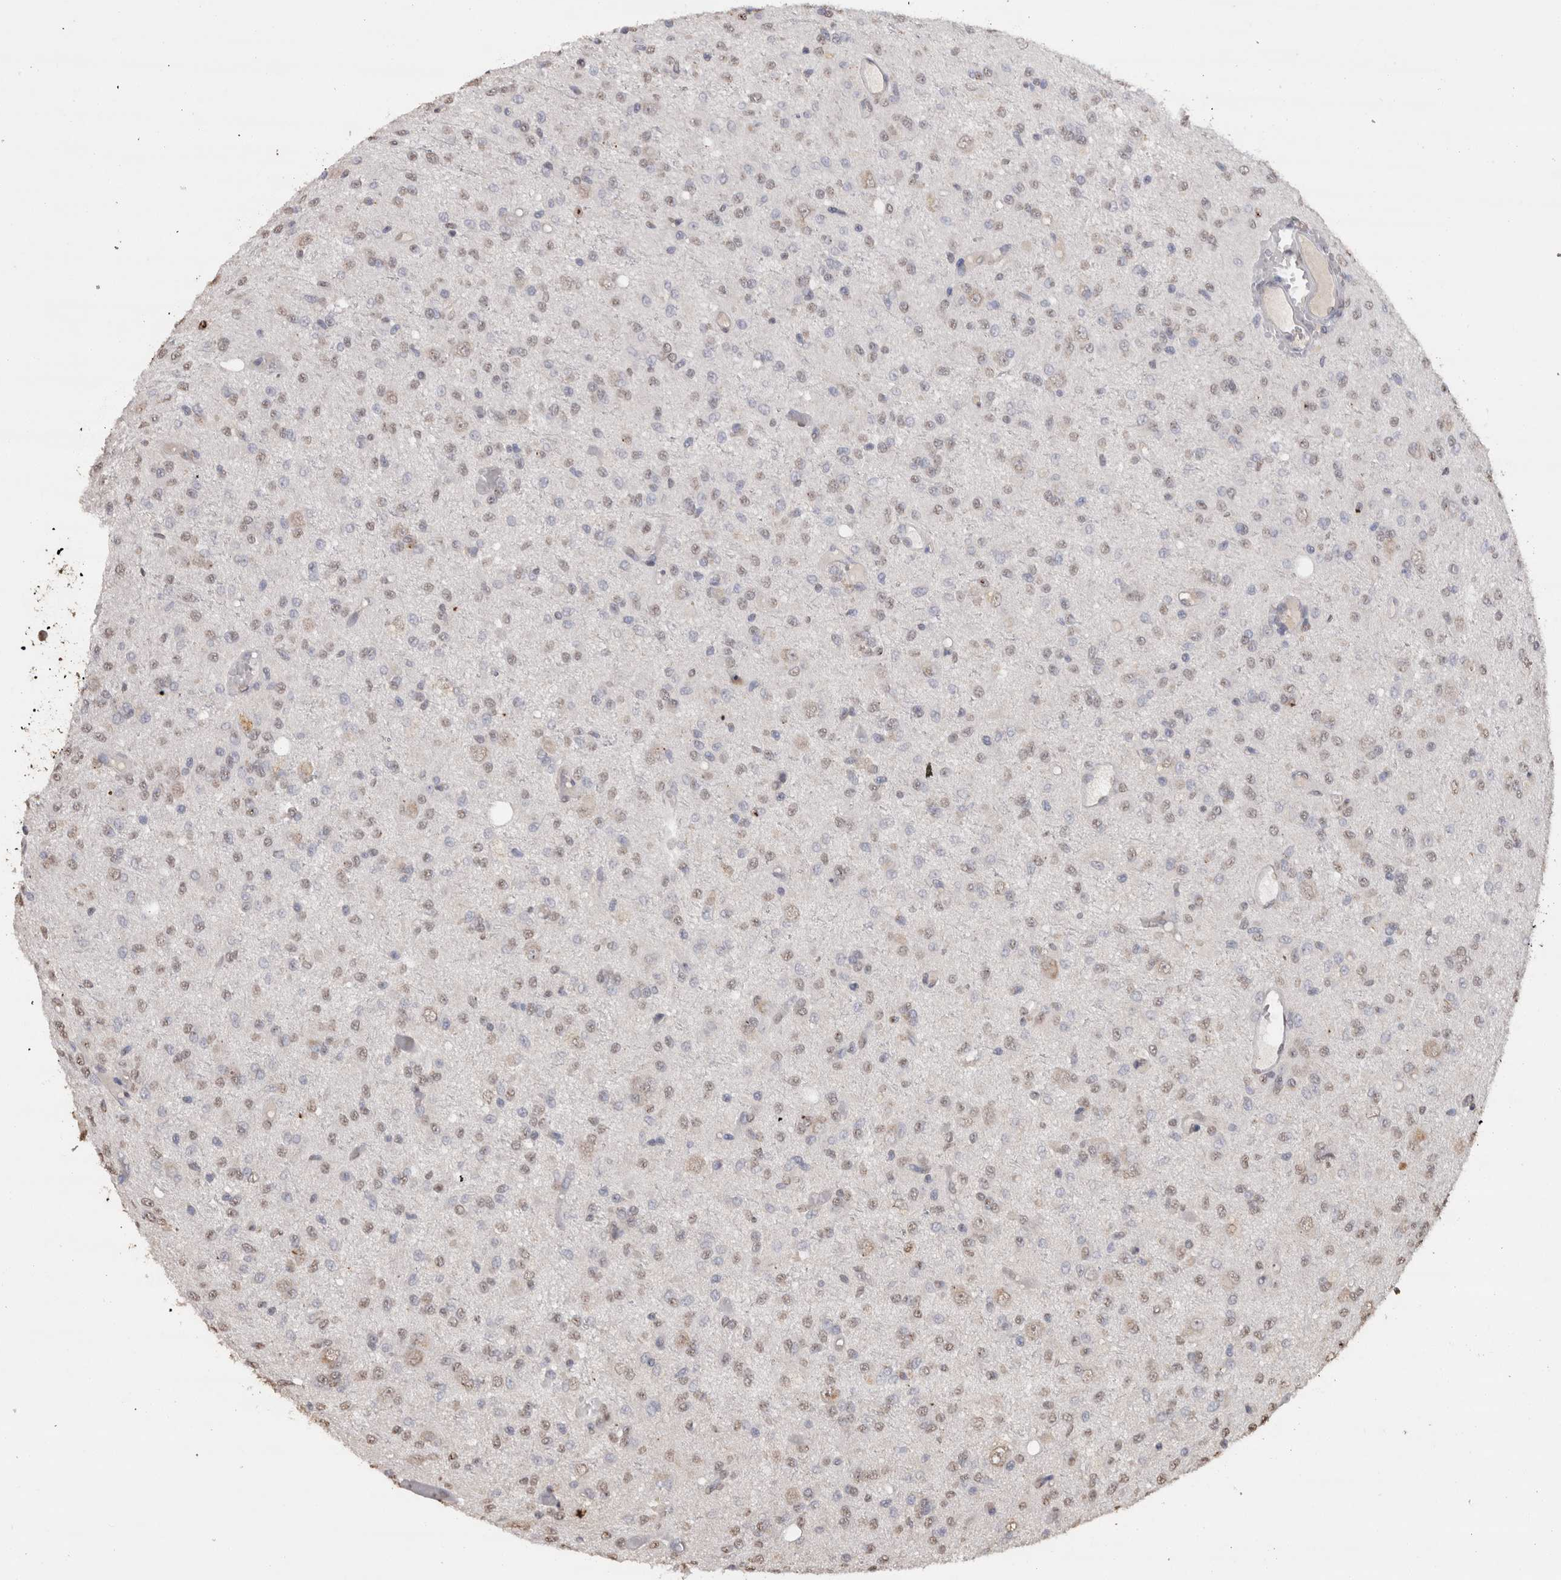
{"staining": {"intensity": "weak", "quantity": "<25%", "location": "nuclear"}, "tissue": "glioma", "cell_type": "Tumor cells", "image_type": "cancer", "snomed": [{"axis": "morphology", "description": "Glioma, malignant, High grade"}, {"axis": "topography", "description": "Brain"}], "caption": "IHC photomicrograph of human glioma stained for a protein (brown), which reveals no expression in tumor cells.", "gene": "CRELD2", "patient": {"sex": "female", "age": 59}}